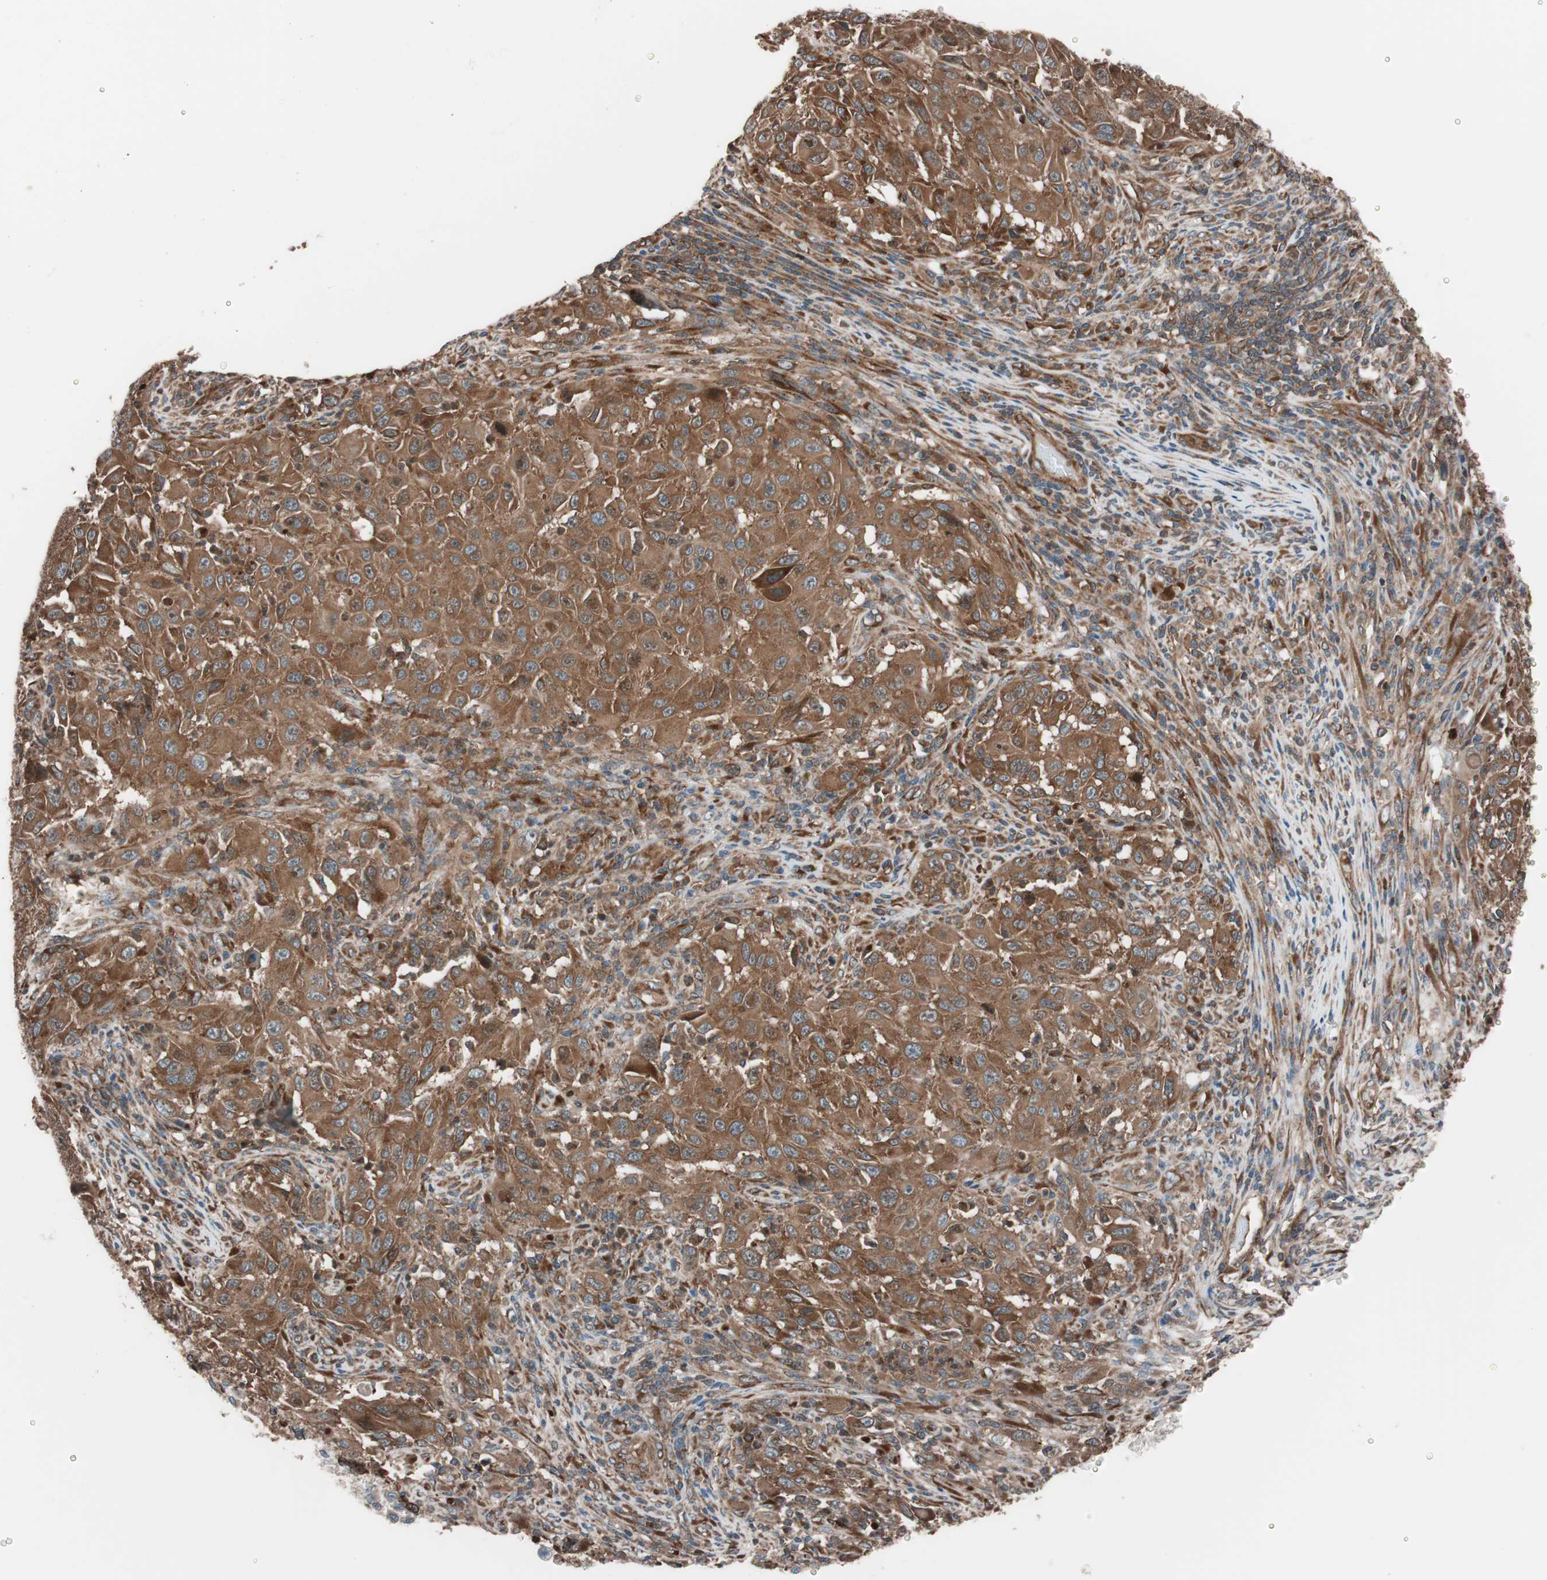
{"staining": {"intensity": "strong", "quantity": ">75%", "location": "cytoplasmic/membranous"}, "tissue": "melanoma", "cell_type": "Tumor cells", "image_type": "cancer", "snomed": [{"axis": "morphology", "description": "Malignant melanoma, Metastatic site"}, {"axis": "topography", "description": "Lymph node"}], "caption": "High-magnification brightfield microscopy of malignant melanoma (metastatic site) stained with DAB (3,3'-diaminobenzidine) (brown) and counterstained with hematoxylin (blue). tumor cells exhibit strong cytoplasmic/membranous expression is identified in about>75% of cells. The staining was performed using DAB (3,3'-diaminobenzidine) to visualize the protein expression in brown, while the nuclei were stained in blue with hematoxylin (Magnification: 20x).", "gene": "SEC31A", "patient": {"sex": "male", "age": 61}}